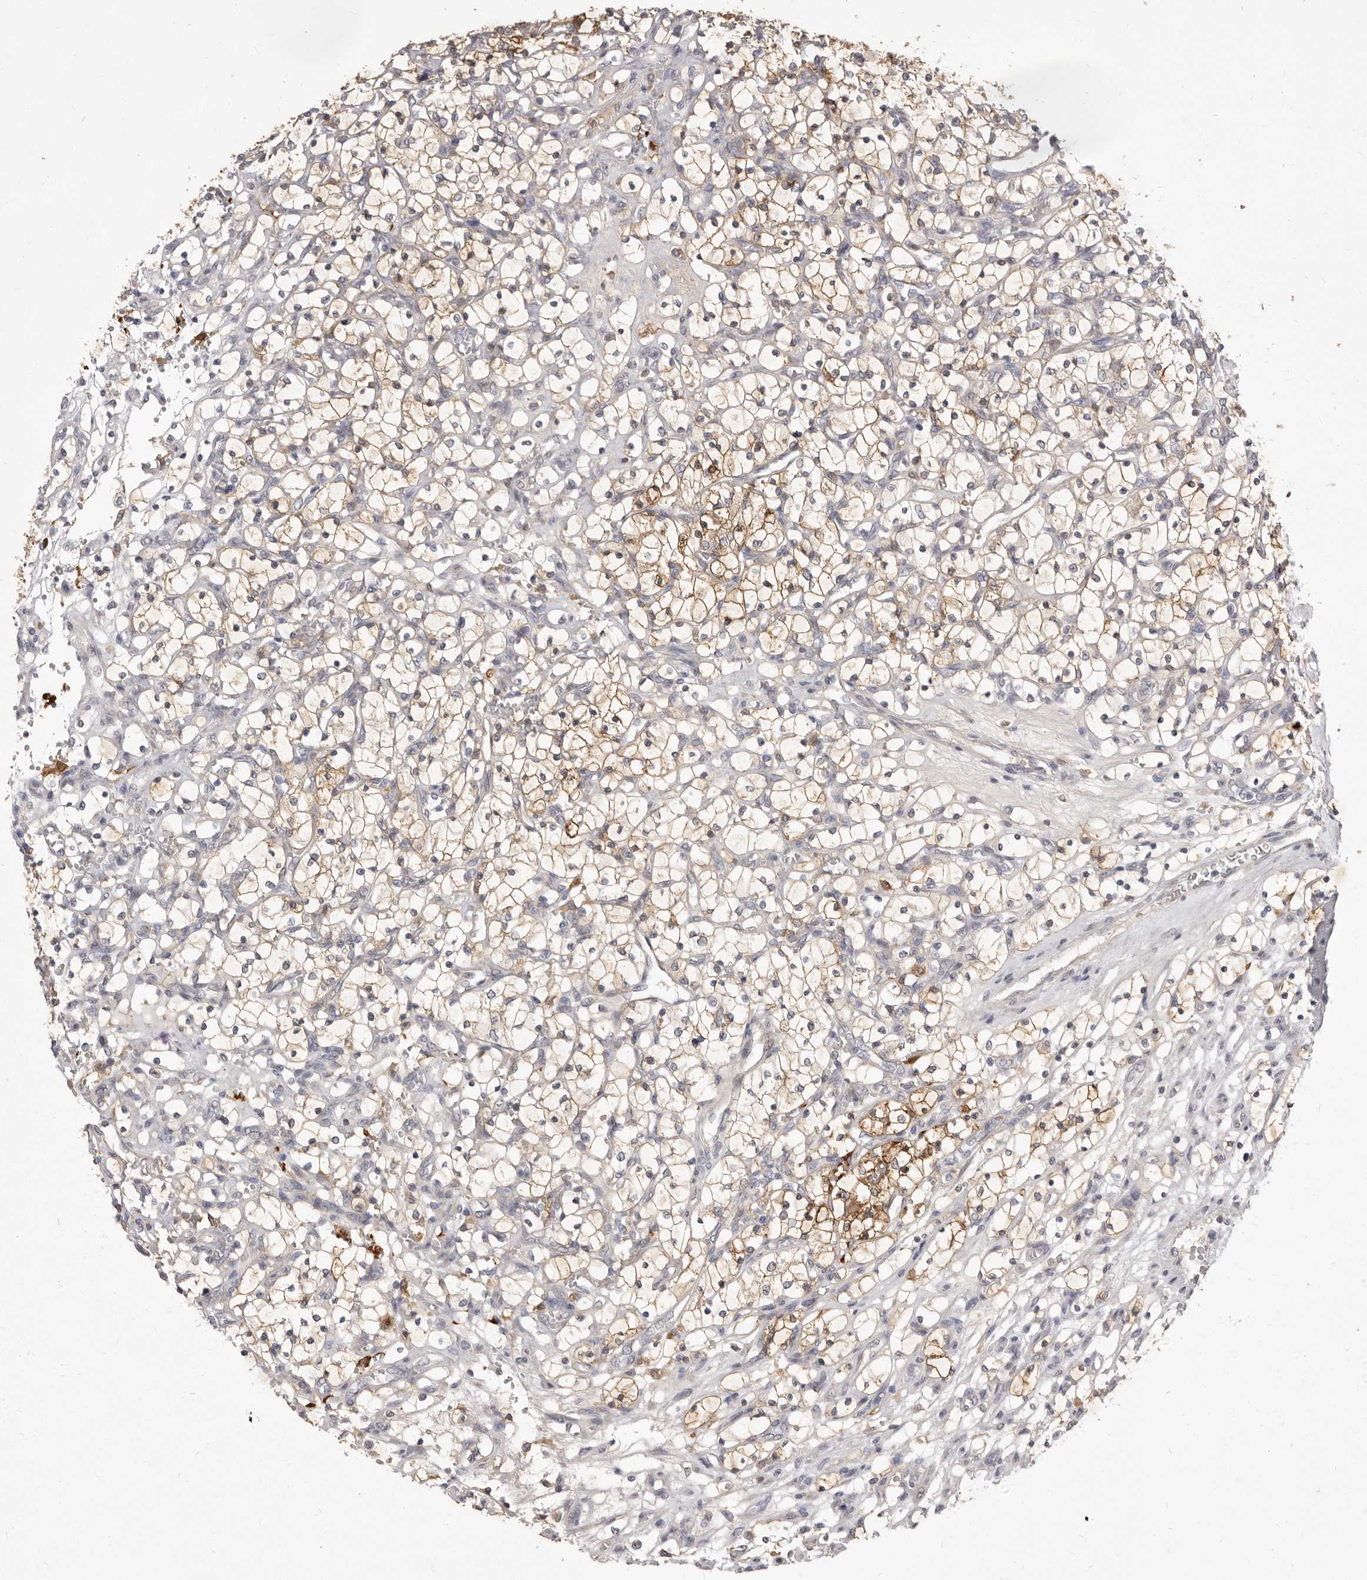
{"staining": {"intensity": "moderate", "quantity": "25%-75%", "location": "cytoplasmic/membranous"}, "tissue": "renal cancer", "cell_type": "Tumor cells", "image_type": "cancer", "snomed": [{"axis": "morphology", "description": "Adenocarcinoma, NOS"}, {"axis": "topography", "description": "Kidney"}], "caption": "Adenocarcinoma (renal) was stained to show a protein in brown. There is medium levels of moderate cytoplasmic/membranous staining in approximately 25%-75% of tumor cells. (Brightfield microscopy of DAB IHC at high magnification).", "gene": "VPS45", "patient": {"sex": "female", "age": 69}}